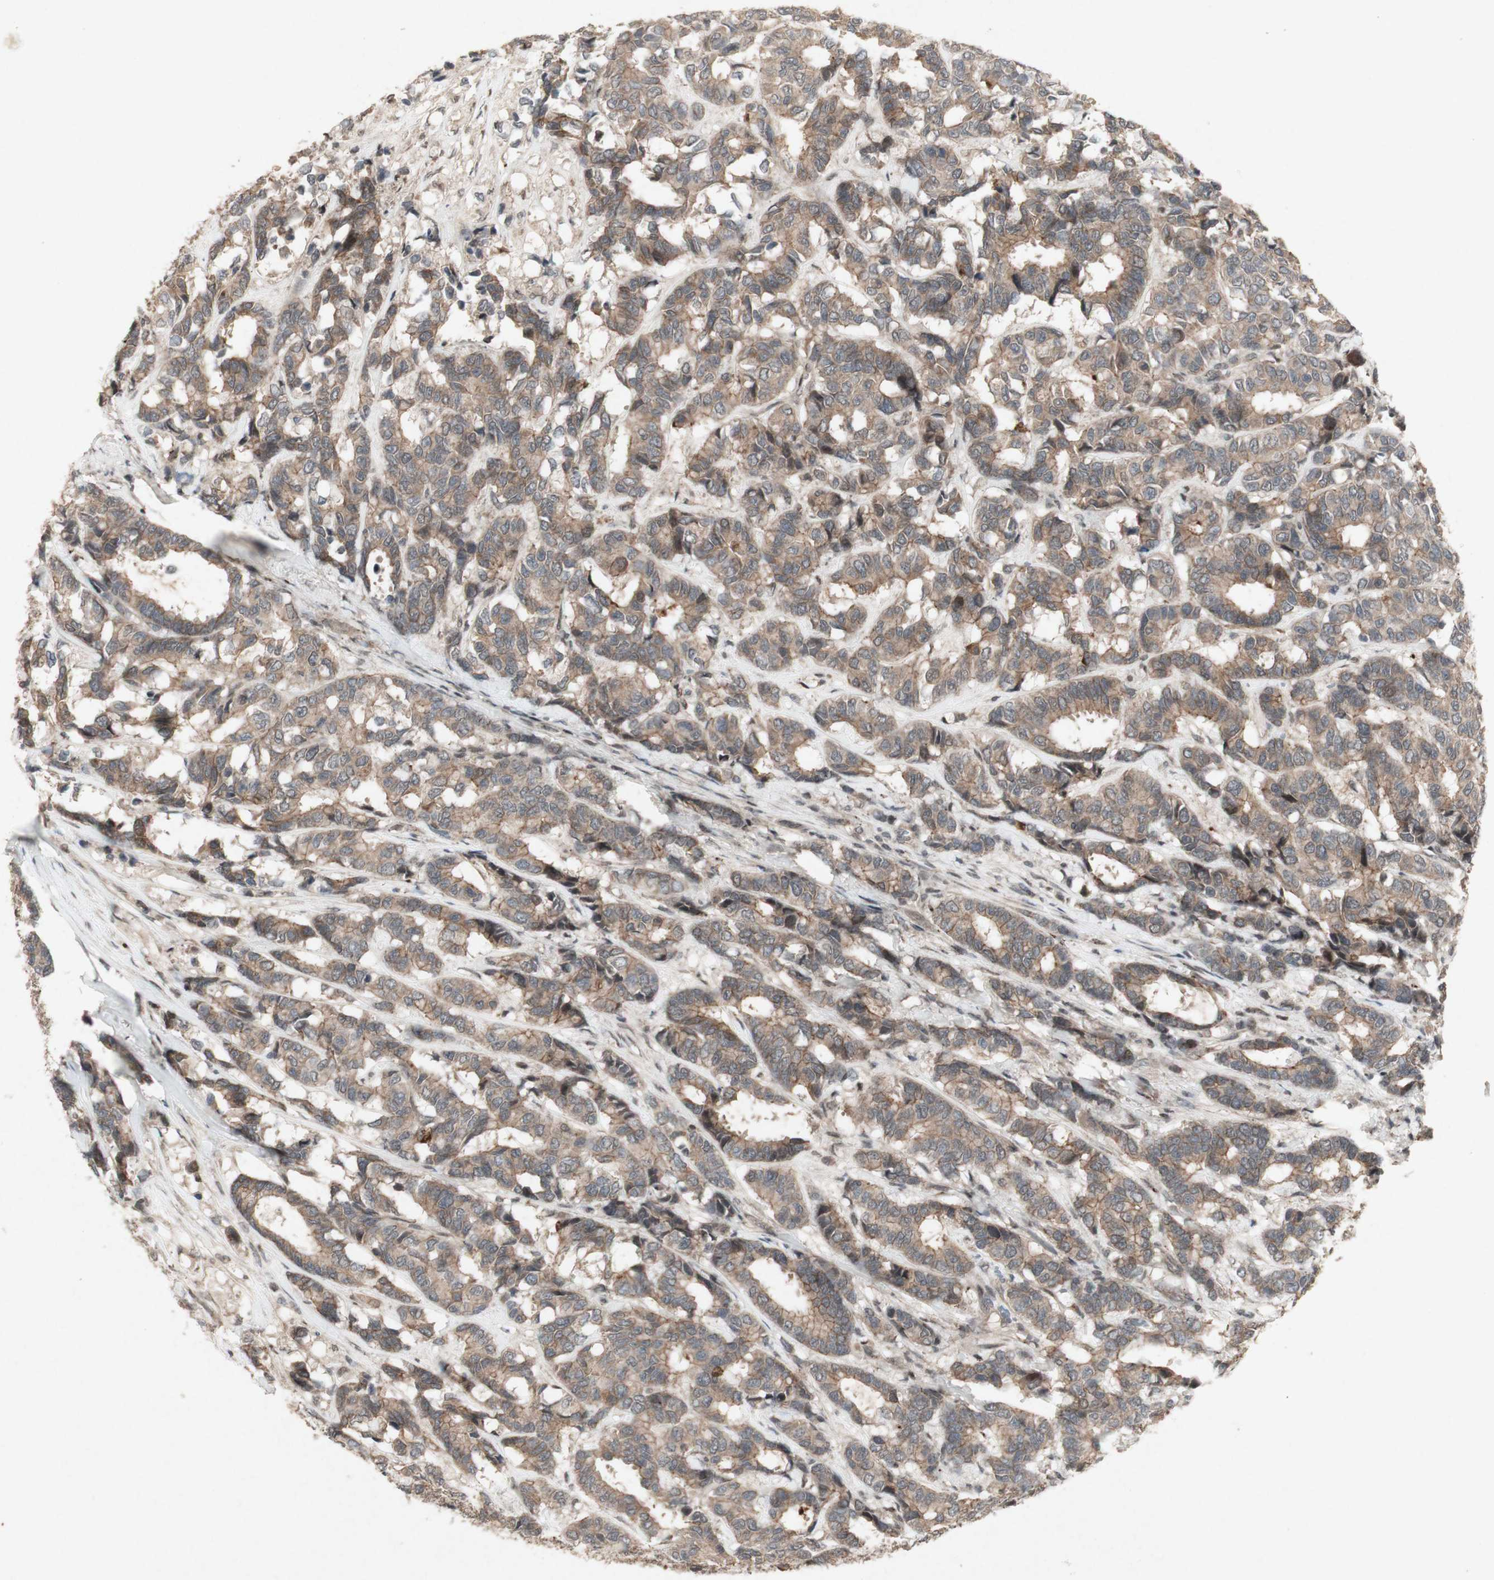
{"staining": {"intensity": "weak", "quantity": ">75%", "location": "cytoplasmic/membranous"}, "tissue": "breast cancer", "cell_type": "Tumor cells", "image_type": "cancer", "snomed": [{"axis": "morphology", "description": "Duct carcinoma"}, {"axis": "topography", "description": "Breast"}], "caption": "Tumor cells show weak cytoplasmic/membranous staining in about >75% of cells in breast cancer.", "gene": "PLXNA1", "patient": {"sex": "female", "age": 87}}